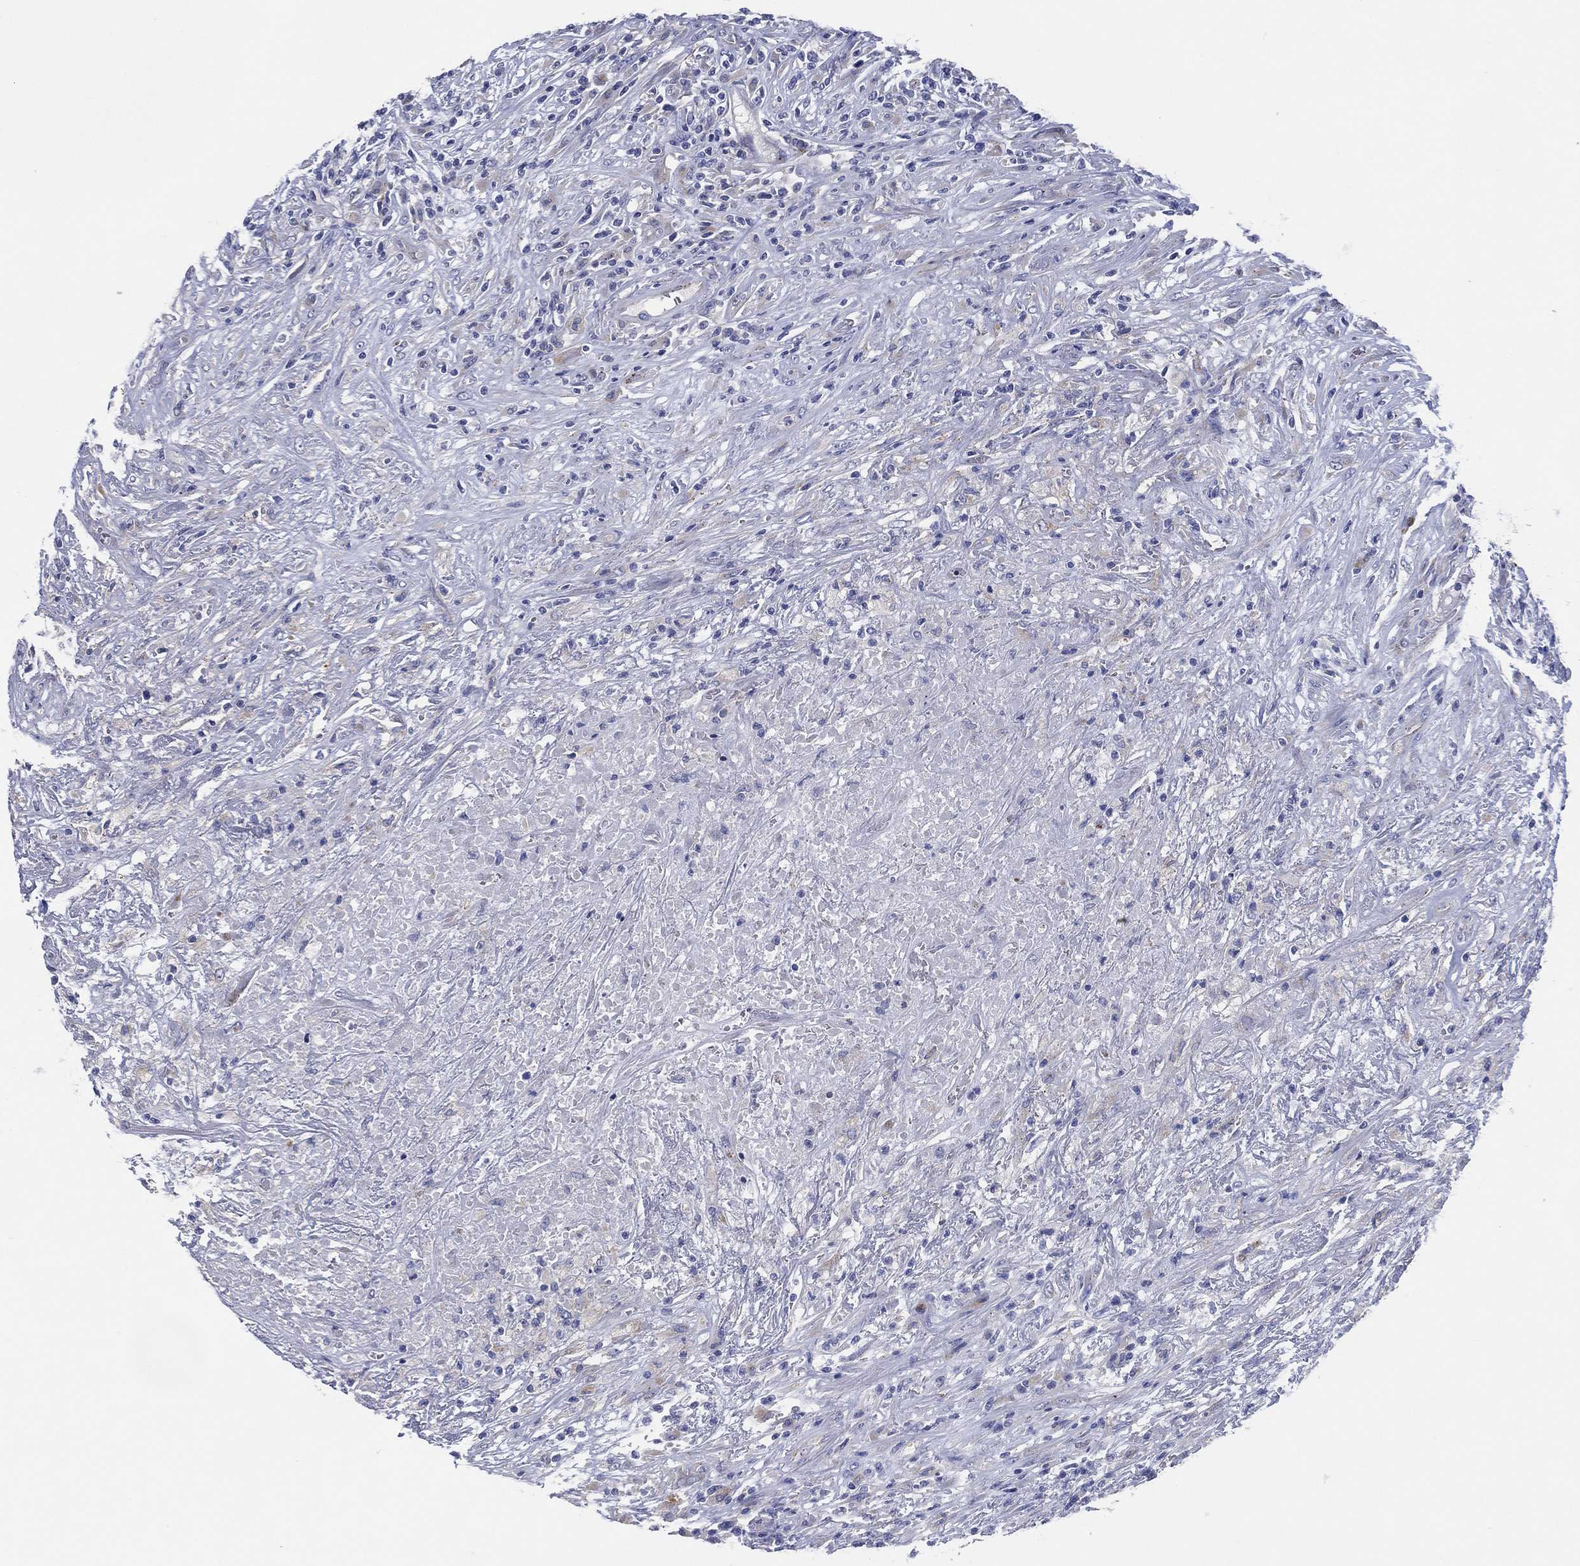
{"staining": {"intensity": "negative", "quantity": "none", "location": "none"}, "tissue": "lymphoma", "cell_type": "Tumor cells", "image_type": "cancer", "snomed": [{"axis": "morphology", "description": "Malignant lymphoma, non-Hodgkin's type, High grade"}, {"axis": "topography", "description": "Lung"}], "caption": "IHC photomicrograph of malignant lymphoma, non-Hodgkin's type (high-grade) stained for a protein (brown), which displays no positivity in tumor cells. The staining is performed using DAB (3,3'-diaminobenzidine) brown chromogen with nuclei counter-stained in using hematoxylin.", "gene": "GALNS", "patient": {"sex": "male", "age": 79}}